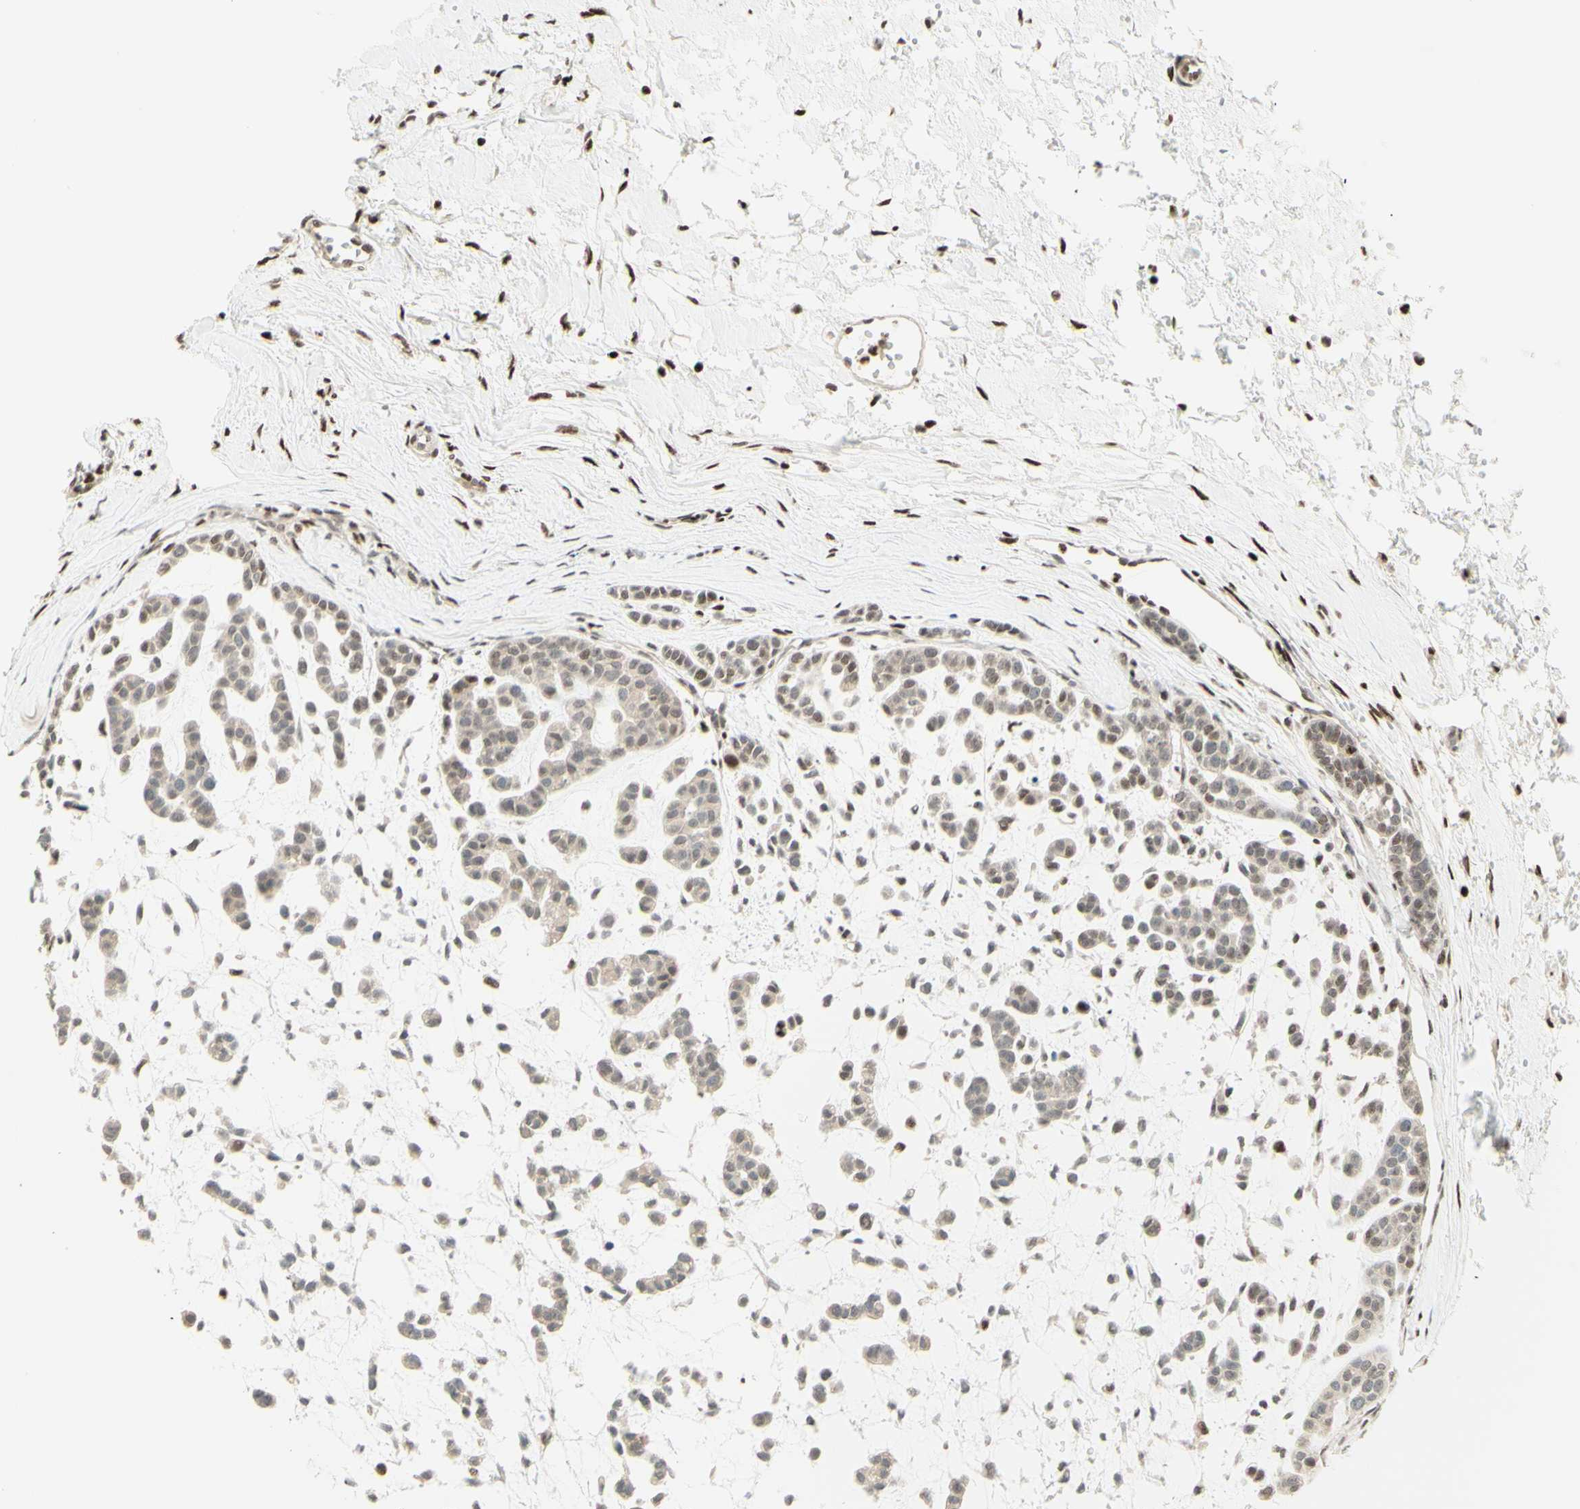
{"staining": {"intensity": "weak", "quantity": ">75%", "location": "cytoplasmic/membranous"}, "tissue": "head and neck cancer", "cell_type": "Tumor cells", "image_type": "cancer", "snomed": [{"axis": "morphology", "description": "Adenocarcinoma, NOS"}, {"axis": "morphology", "description": "Adenoma, NOS"}, {"axis": "topography", "description": "Head-Neck"}], "caption": "An image showing weak cytoplasmic/membranous expression in about >75% of tumor cells in adenoma (head and neck), as visualized by brown immunohistochemical staining.", "gene": "CDKL5", "patient": {"sex": "female", "age": 55}}